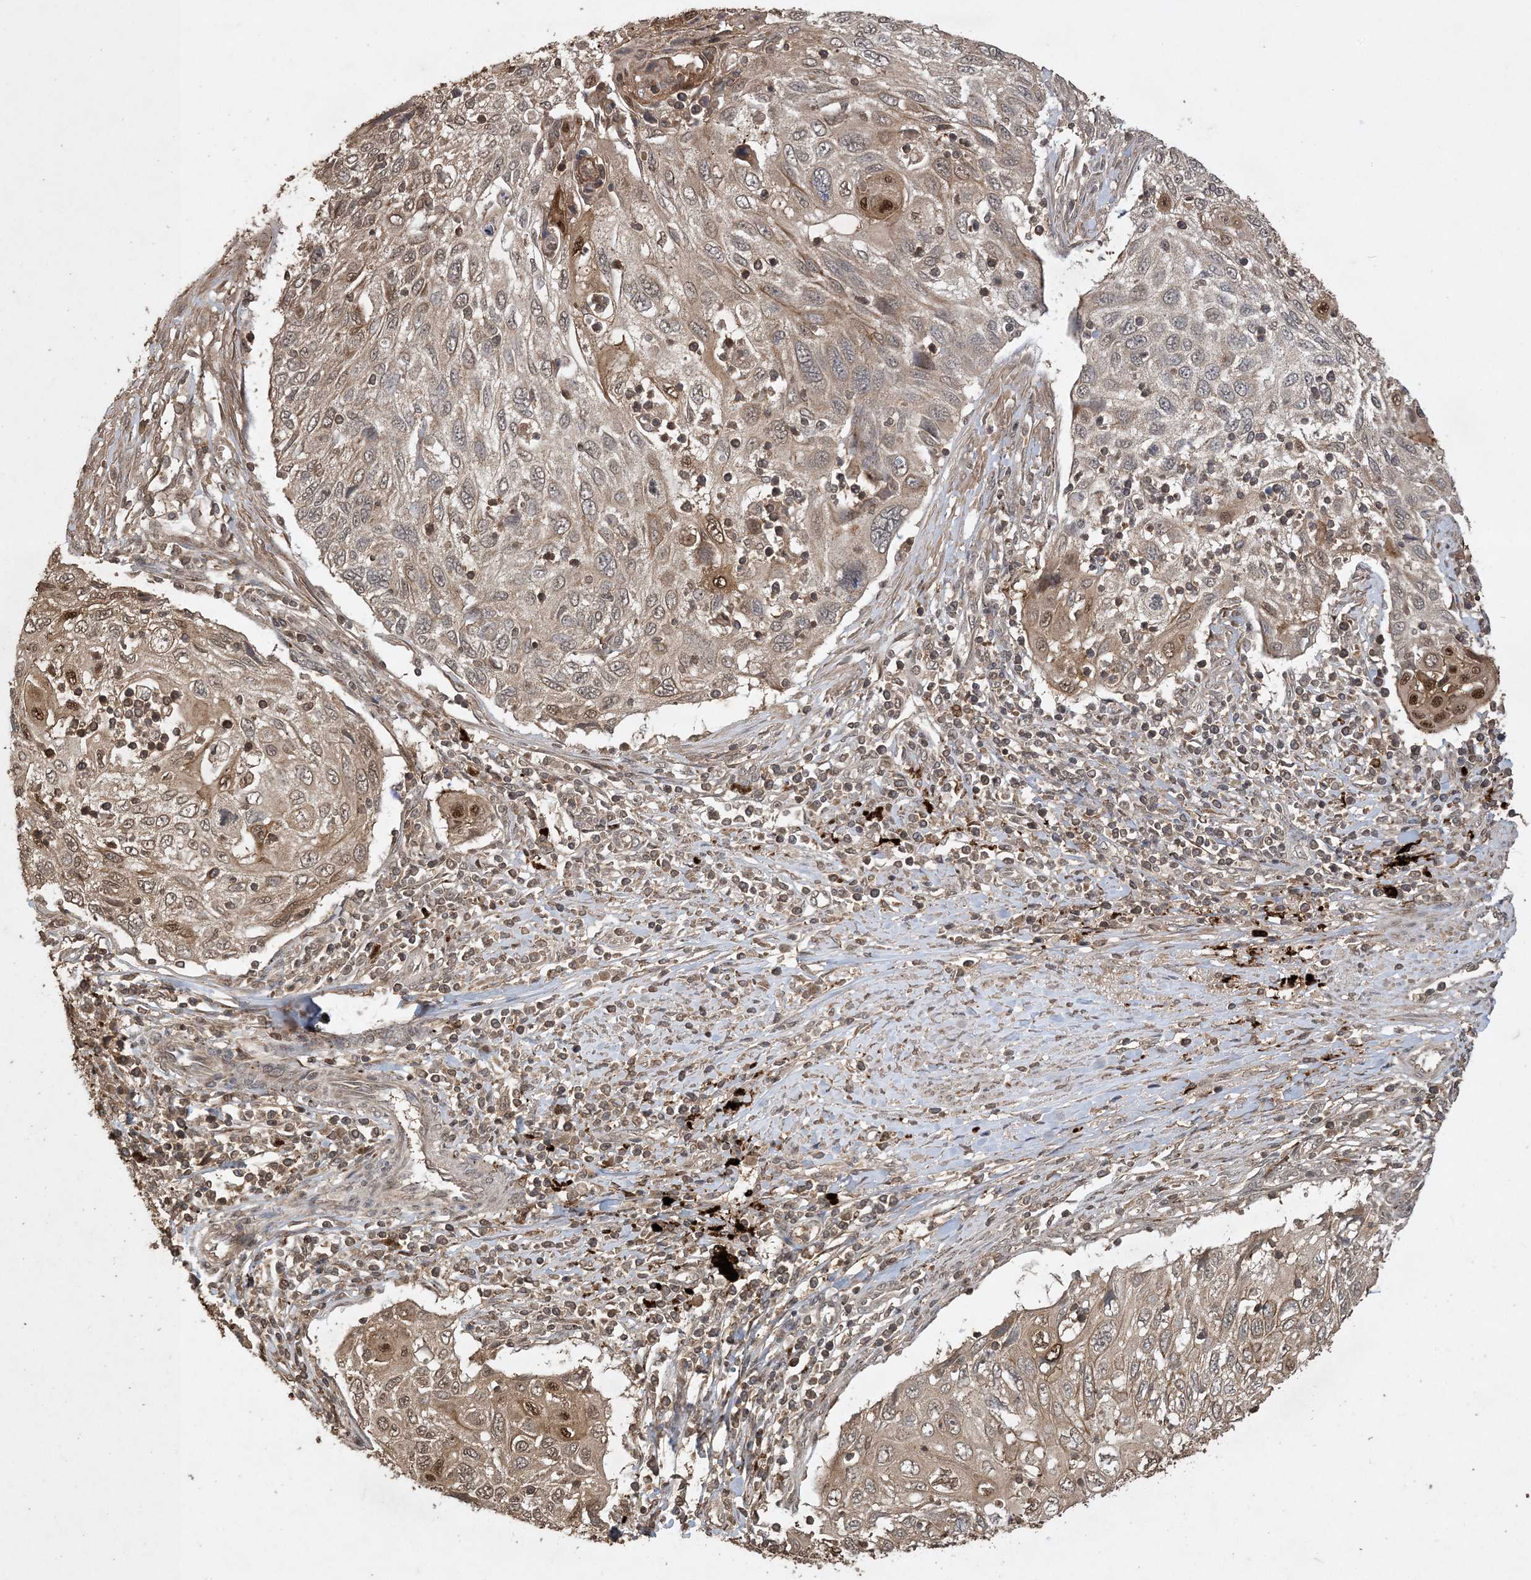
{"staining": {"intensity": "moderate", "quantity": ">75%", "location": "cytoplasmic/membranous,nuclear"}, "tissue": "cervical cancer", "cell_type": "Tumor cells", "image_type": "cancer", "snomed": [{"axis": "morphology", "description": "Squamous cell carcinoma, NOS"}, {"axis": "topography", "description": "Cervix"}], "caption": "Immunohistochemistry (IHC) (DAB (3,3'-diaminobenzidine)) staining of human cervical cancer (squamous cell carcinoma) displays moderate cytoplasmic/membranous and nuclear protein expression in approximately >75% of tumor cells.", "gene": "EFCAB8", "patient": {"sex": "female", "age": 70}}